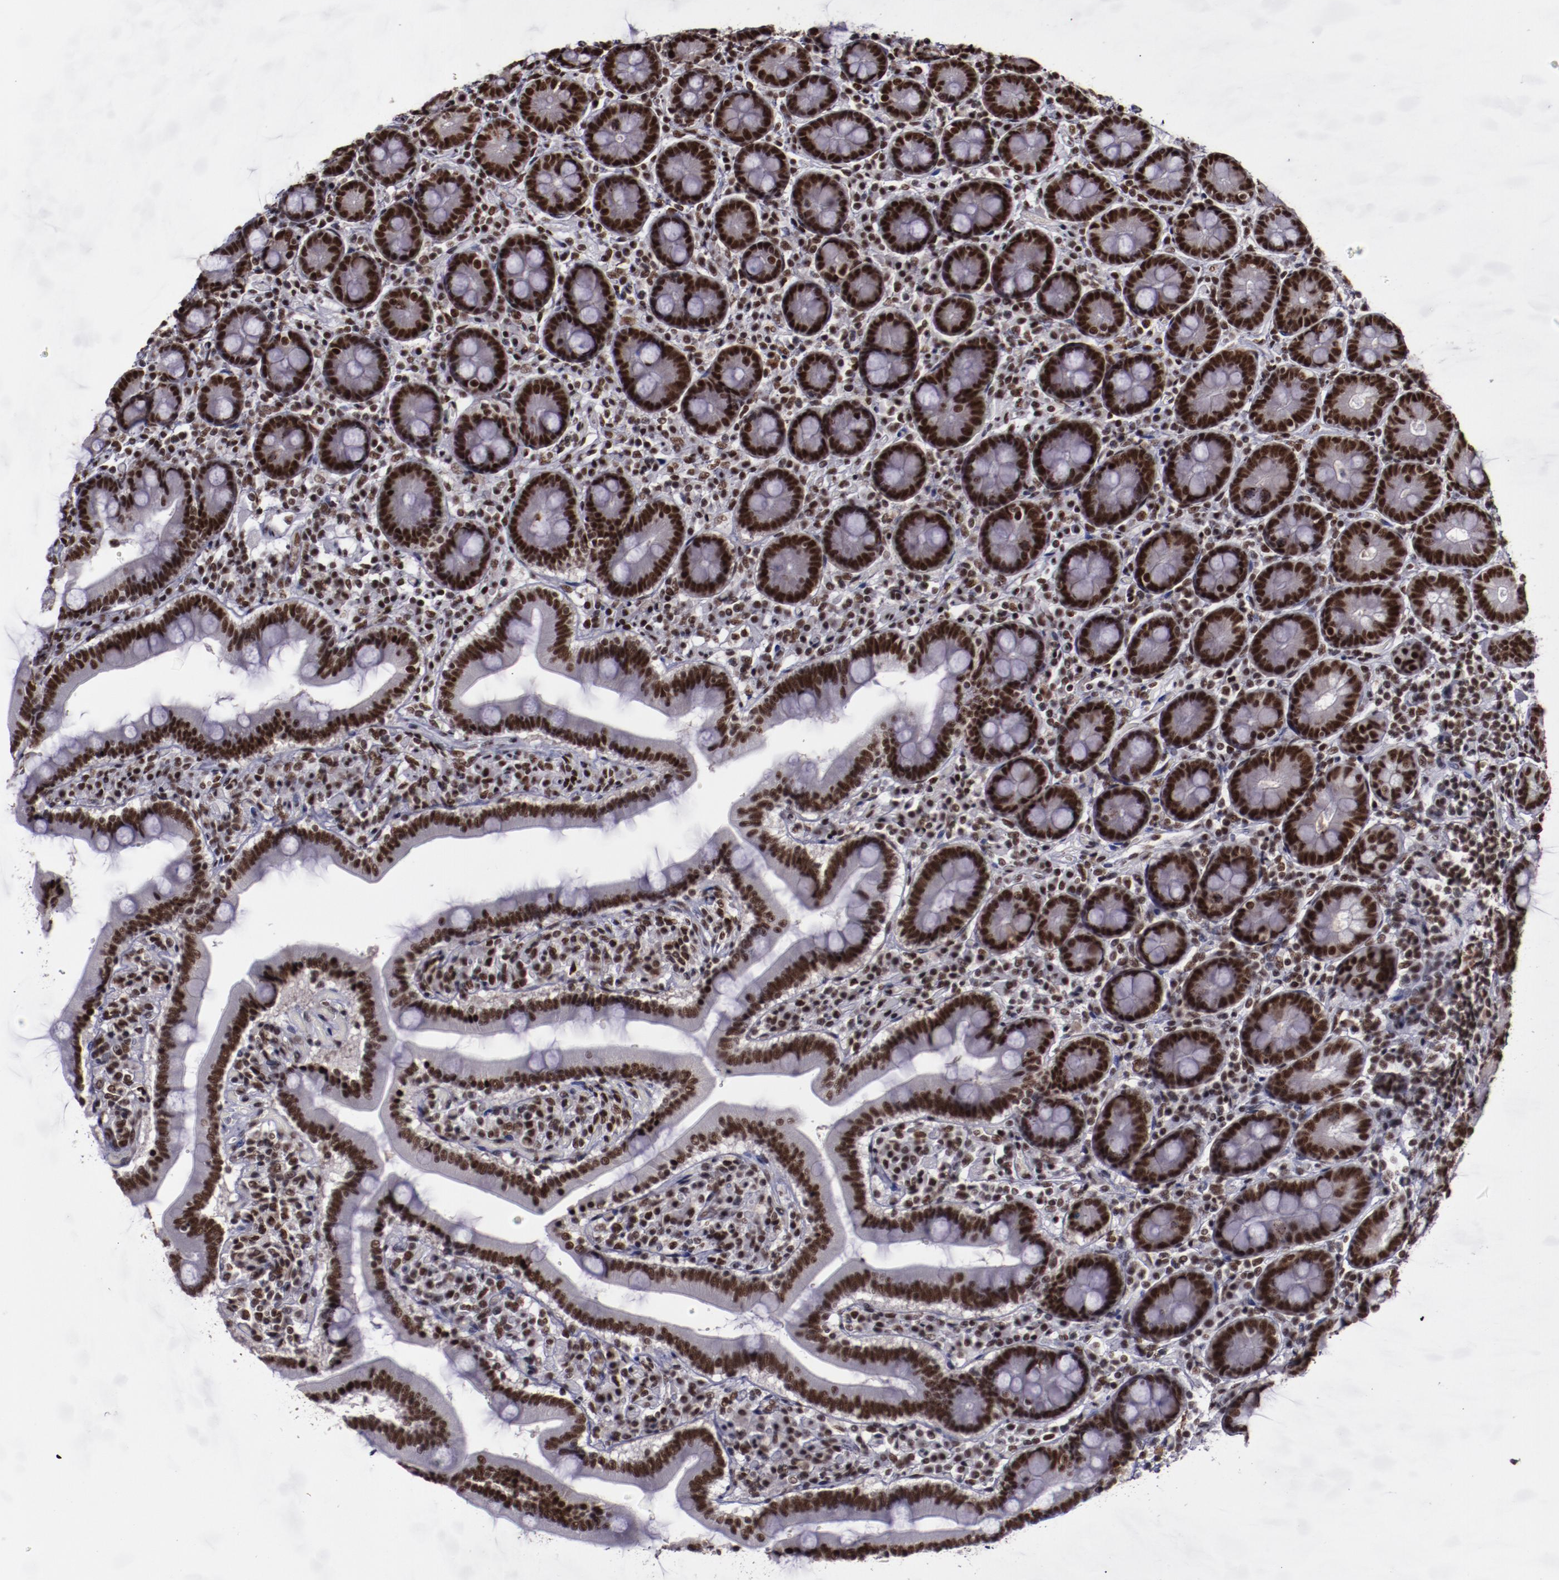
{"staining": {"intensity": "strong", "quantity": ">75%", "location": "nuclear"}, "tissue": "duodenum", "cell_type": "Glandular cells", "image_type": "normal", "snomed": [{"axis": "morphology", "description": "Normal tissue, NOS"}, {"axis": "topography", "description": "Duodenum"}], "caption": "High-power microscopy captured an IHC photomicrograph of normal duodenum, revealing strong nuclear staining in about >75% of glandular cells.", "gene": "ERH", "patient": {"sex": "male", "age": 66}}